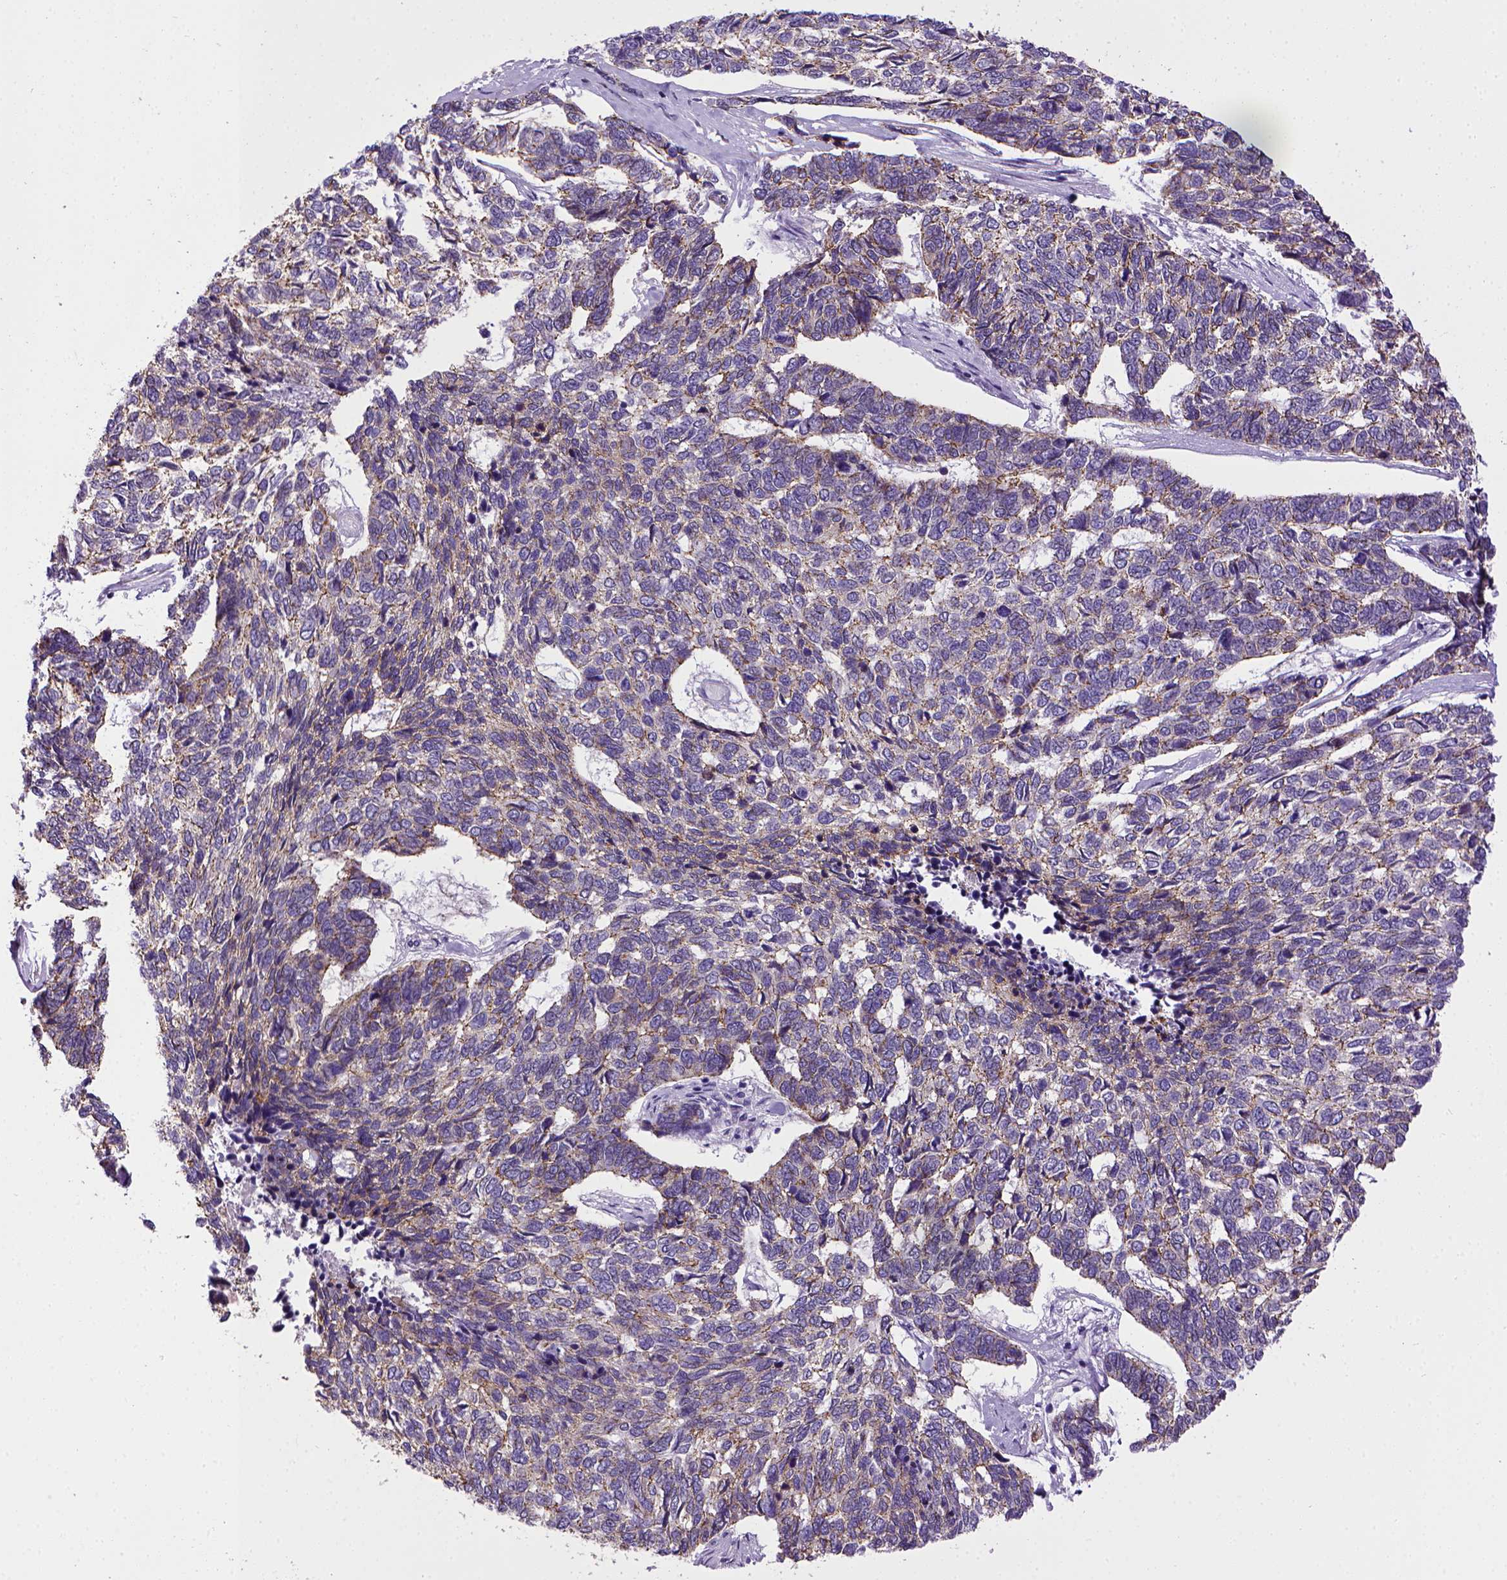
{"staining": {"intensity": "moderate", "quantity": "25%-75%", "location": "cytoplasmic/membranous"}, "tissue": "skin cancer", "cell_type": "Tumor cells", "image_type": "cancer", "snomed": [{"axis": "morphology", "description": "Basal cell carcinoma"}, {"axis": "topography", "description": "Skin"}], "caption": "Skin cancer (basal cell carcinoma) stained for a protein (brown) displays moderate cytoplasmic/membranous positive positivity in about 25%-75% of tumor cells.", "gene": "CDH1", "patient": {"sex": "female", "age": 65}}